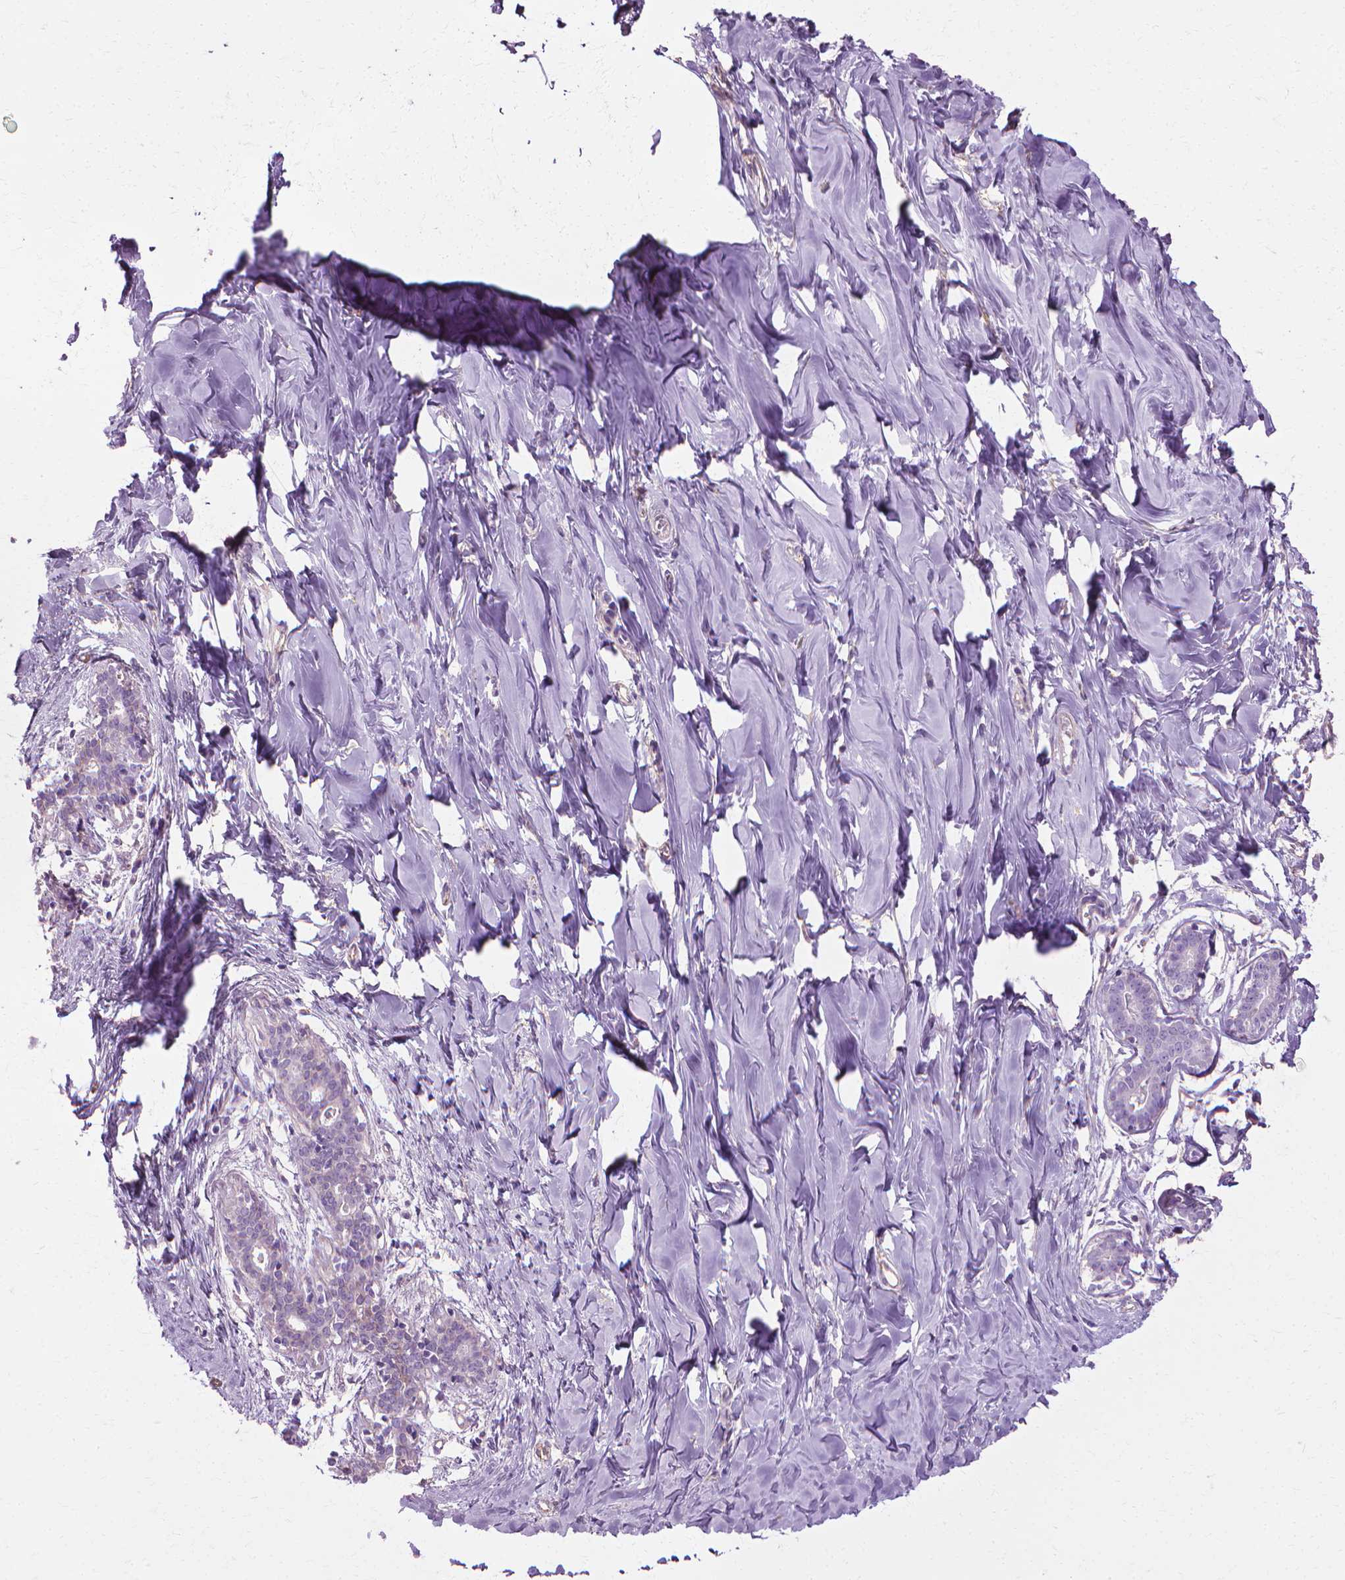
{"staining": {"intensity": "negative", "quantity": "none", "location": "none"}, "tissue": "breast", "cell_type": "Adipocytes", "image_type": "normal", "snomed": [{"axis": "morphology", "description": "Normal tissue, NOS"}, {"axis": "topography", "description": "Breast"}], "caption": "A micrograph of breast stained for a protein reveals no brown staining in adipocytes. (IHC, brightfield microscopy, high magnification).", "gene": "CFAP157", "patient": {"sex": "female", "age": 27}}